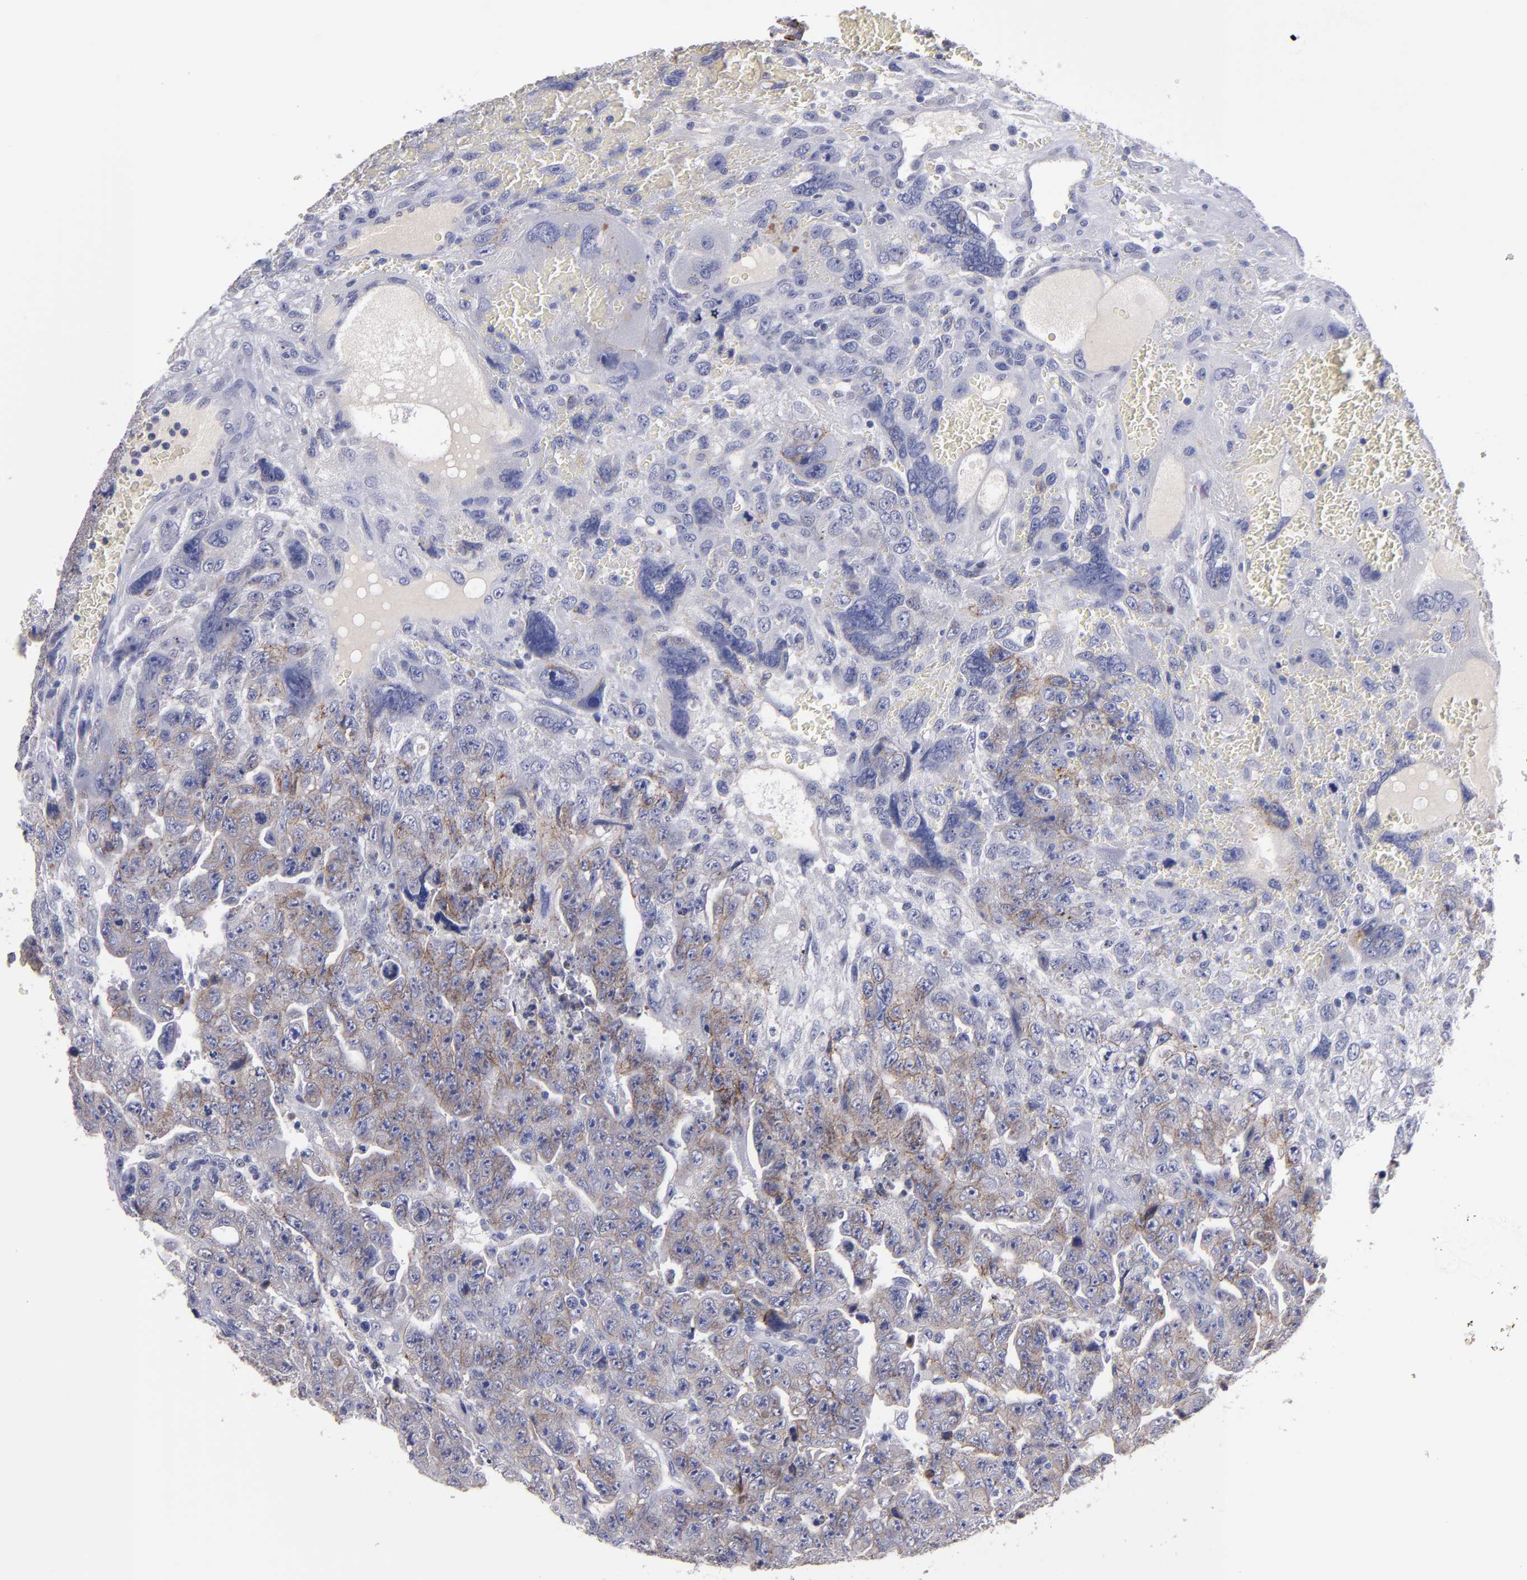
{"staining": {"intensity": "moderate", "quantity": ">75%", "location": "cytoplasmic/membranous"}, "tissue": "testis cancer", "cell_type": "Tumor cells", "image_type": "cancer", "snomed": [{"axis": "morphology", "description": "Carcinoma, Embryonal, NOS"}, {"axis": "topography", "description": "Testis"}], "caption": "Moderate cytoplasmic/membranous staining for a protein is identified in about >75% of tumor cells of testis cancer (embryonal carcinoma) using IHC.", "gene": "CDH3", "patient": {"sex": "male", "age": 28}}